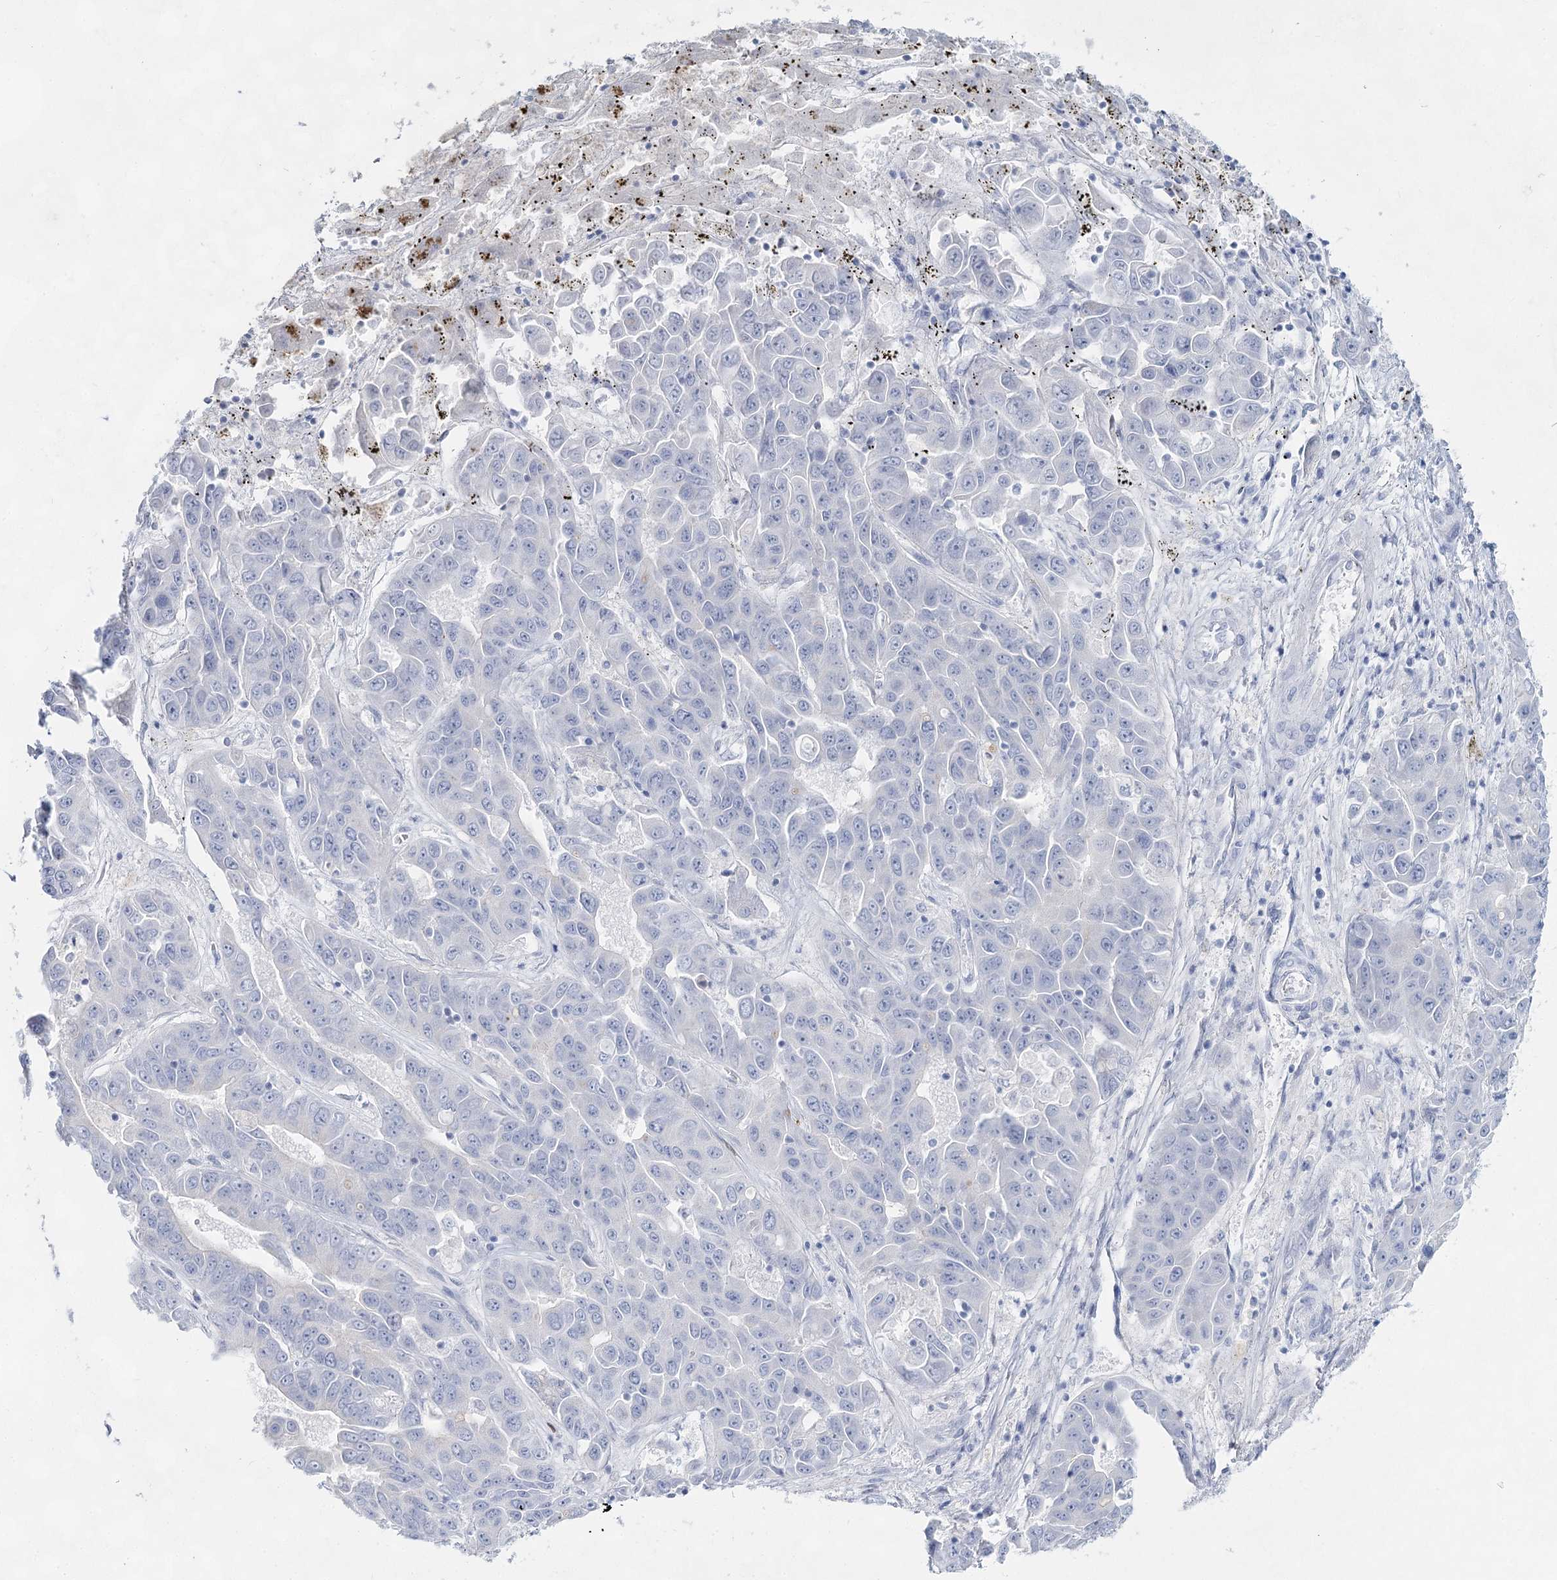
{"staining": {"intensity": "negative", "quantity": "none", "location": "none"}, "tissue": "liver cancer", "cell_type": "Tumor cells", "image_type": "cancer", "snomed": [{"axis": "morphology", "description": "Cholangiocarcinoma"}, {"axis": "topography", "description": "Liver"}], "caption": "There is no significant positivity in tumor cells of cholangiocarcinoma (liver). (Stains: DAB immunohistochemistry with hematoxylin counter stain, Microscopy: brightfield microscopy at high magnification).", "gene": "SLC17A2", "patient": {"sex": "female", "age": 52}}